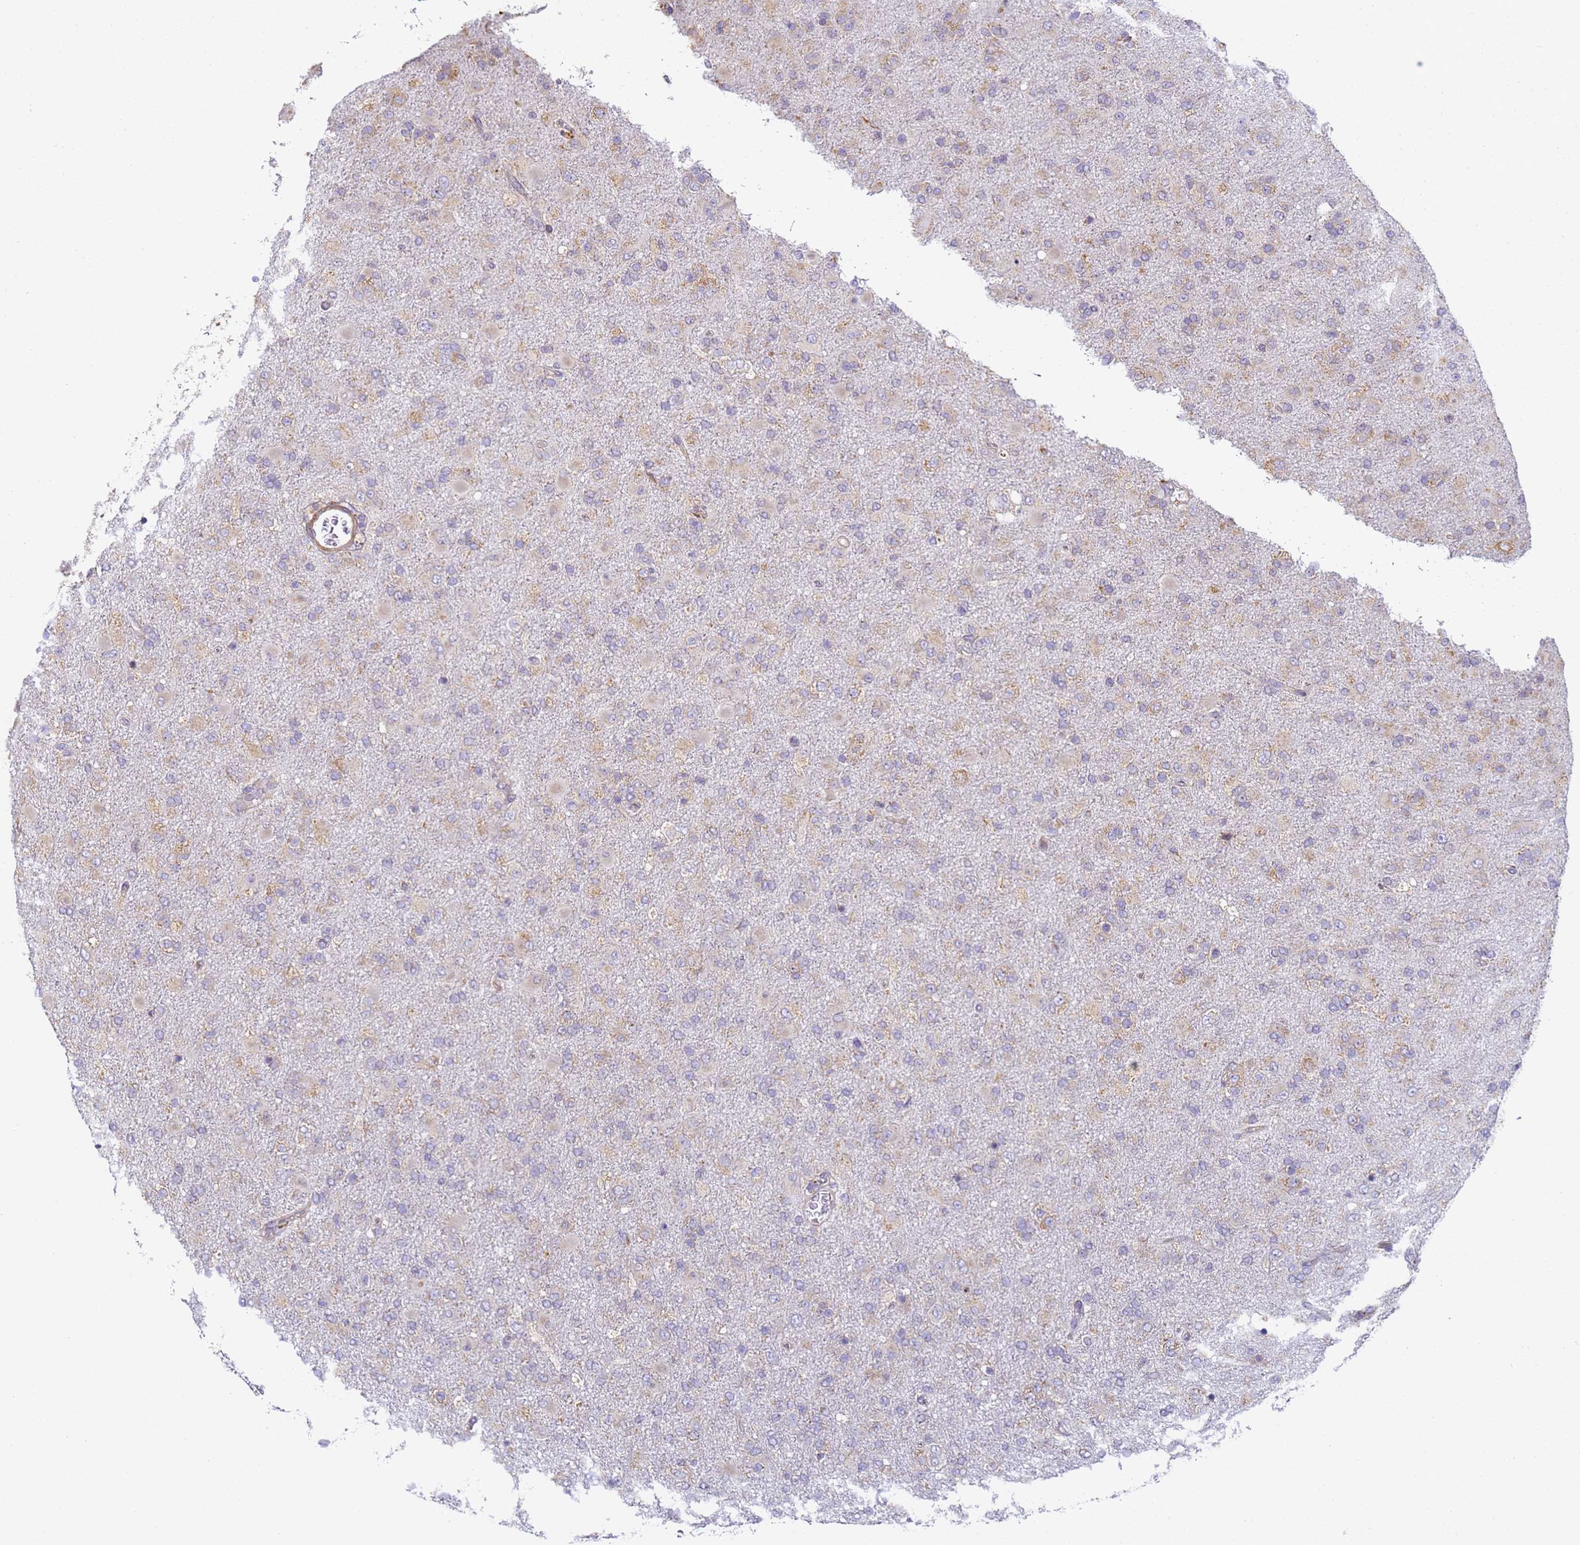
{"staining": {"intensity": "moderate", "quantity": "25%-75%", "location": "cytoplasmic/membranous"}, "tissue": "glioma", "cell_type": "Tumor cells", "image_type": "cancer", "snomed": [{"axis": "morphology", "description": "Glioma, malignant, Low grade"}, {"axis": "topography", "description": "Brain"}], "caption": "The immunohistochemical stain labels moderate cytoplasmic/membranous positivity in tumor cells of malignant glioma (low-grade) tissue.", "gene": "RPL13A", "patient": {"sex": "male", "age": 65}}